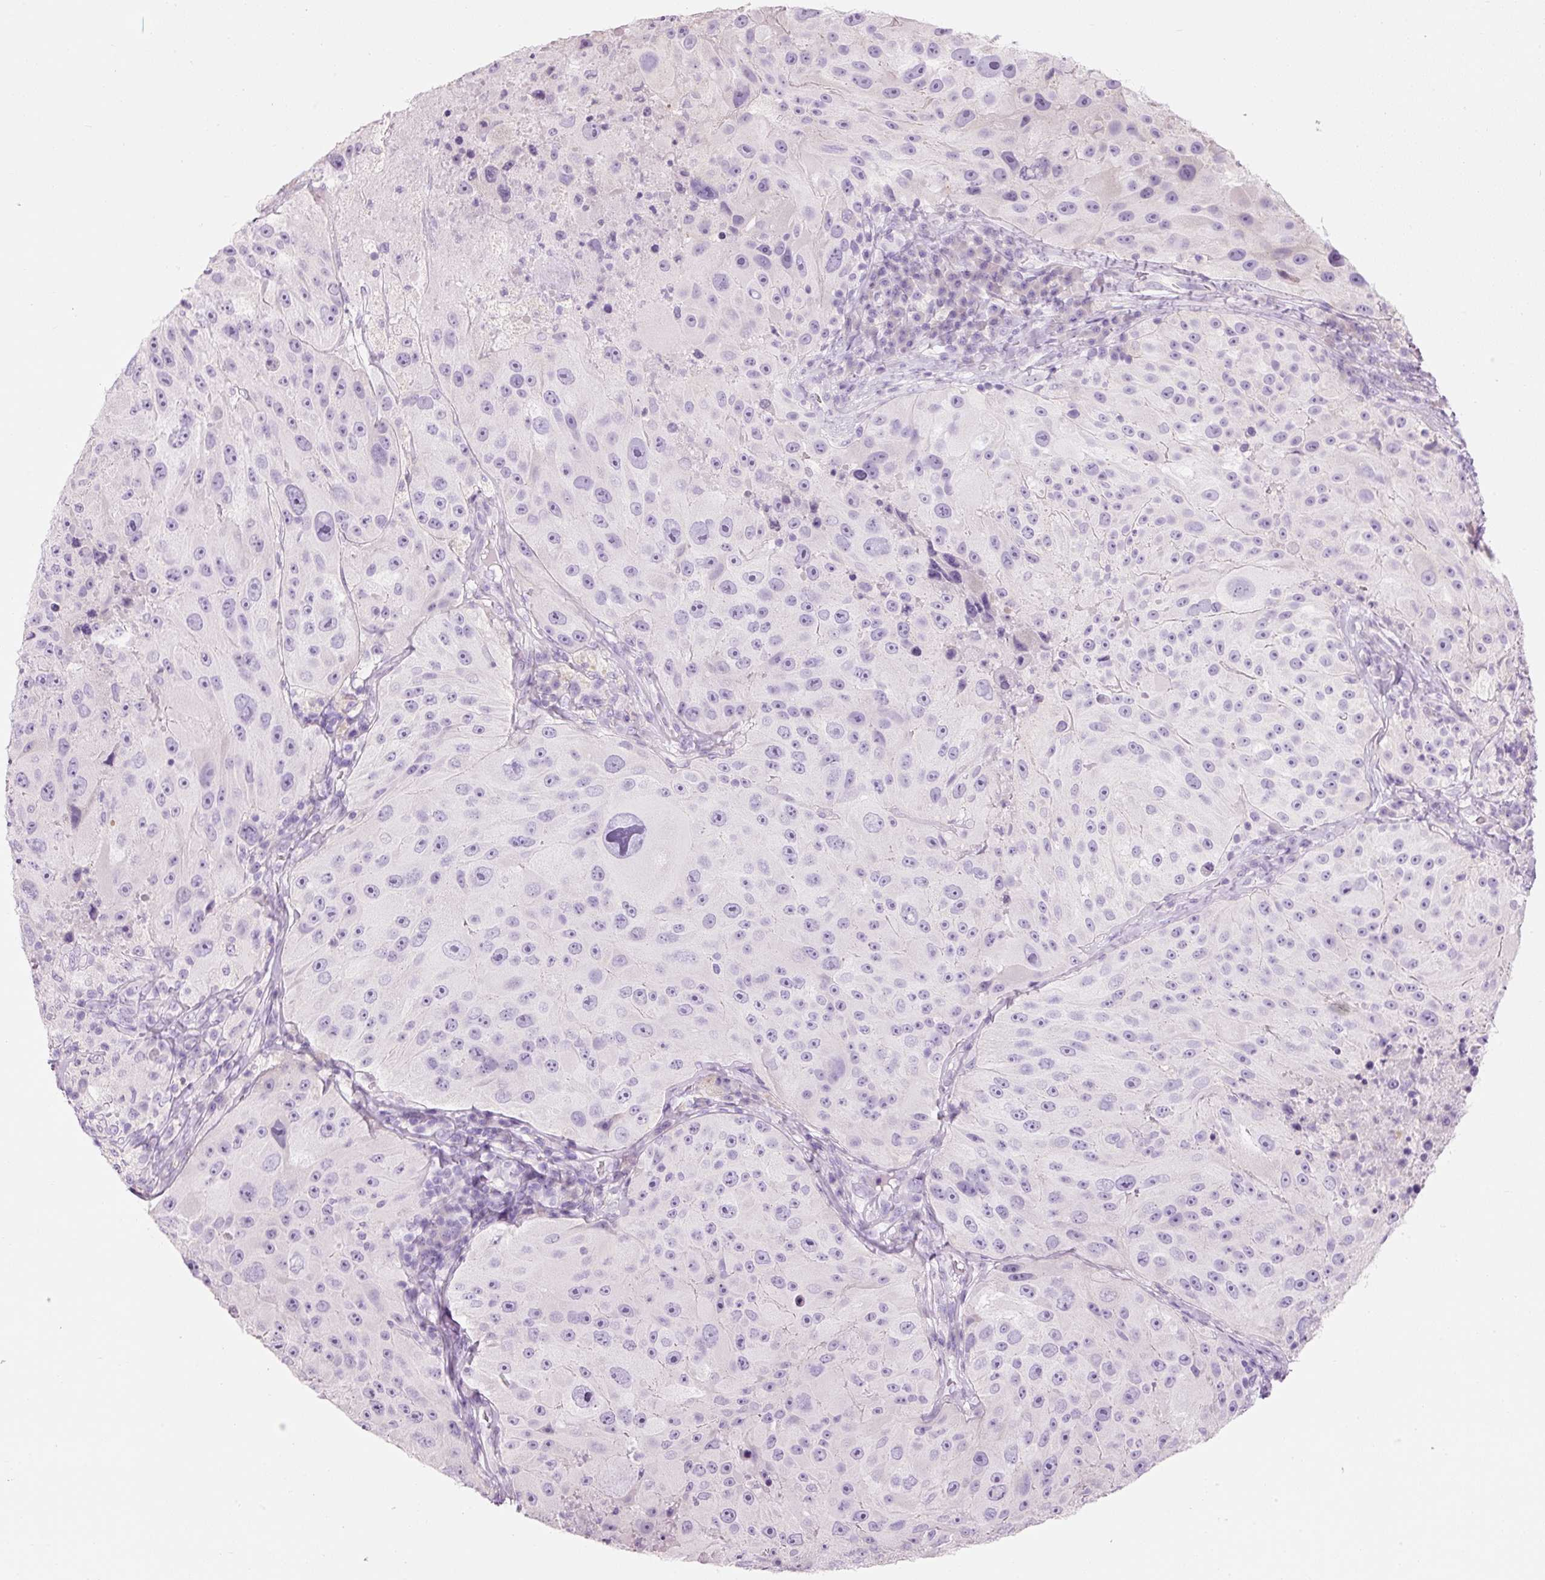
{"staining": {"intensity": "negative", "quantity": "none", "location": "none"}, "tissue": "melanoma", "cell_type": "Tumor cells", "image_type": "cancer", "snomed": [{"axis": "morphology", "description": "Malignant melanoma, Metastatic site"}, {"axis": "topography", "description": "Lymph node"}], "caption": "High power microscopy histopathology image of an immunohistochemistry photomicrograph of malignant melanoma (metastatic site), revealing no significant staining in tumor cells.", "gene": "CMA1", "patient": {"sex": "male", "age": 62}}